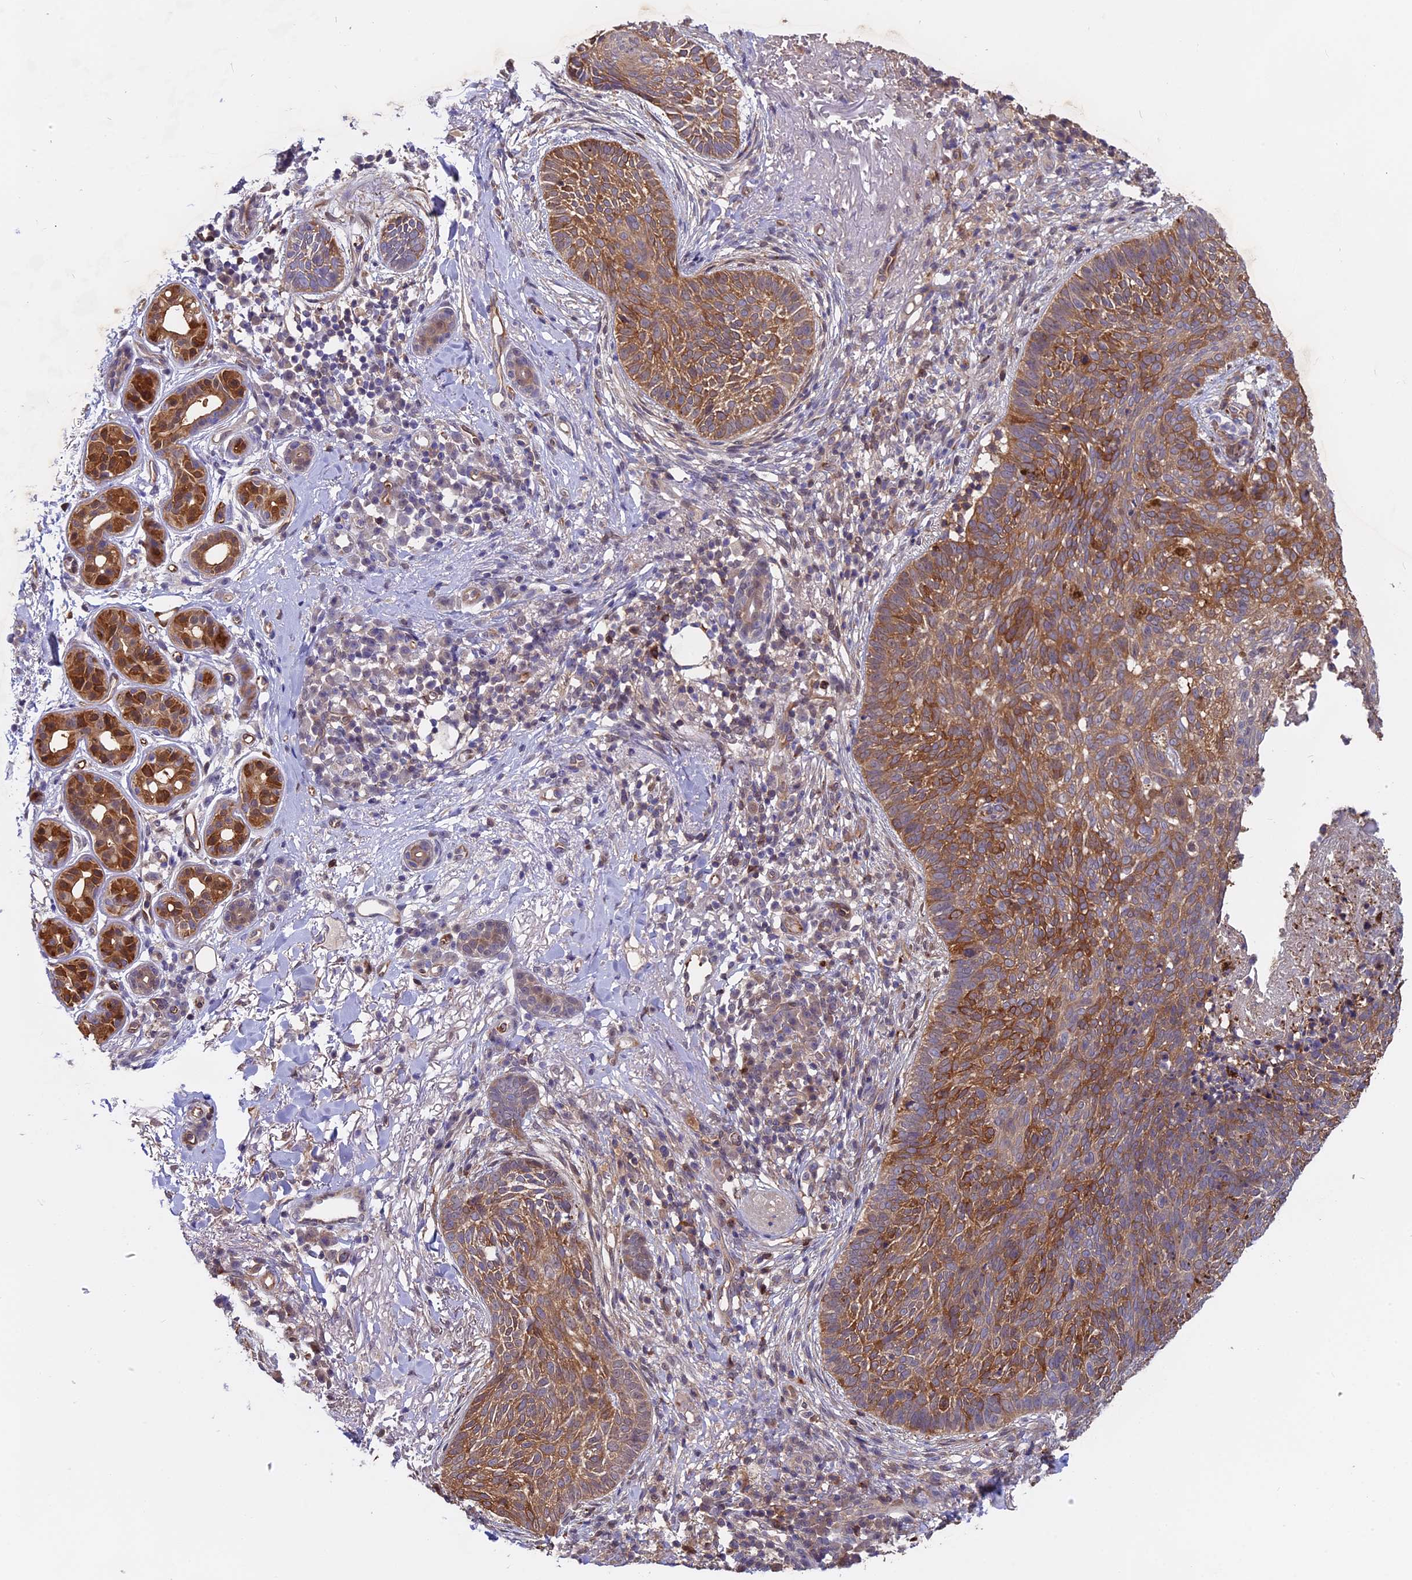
{"staining": {"intensity": "moderate", "quantity": ">75%", "location": "cytoplasmic/membranous"}, "tissue": "skin cancer", "cell_type": "Tumor cells", "image_type": "cancer", "snomed": [{"axis": "morphology", "description": "Basal cell carcinoma"}, {"axis": "topography", "description": "Skin"}], "caption": "The image shows staining of skin cancer, revealing moderate cytoplasmic/membranous protein staining (brown color) within tumor cells.", "gene": "FAM118B", "patient": {"sex": "male", "age": 85}}